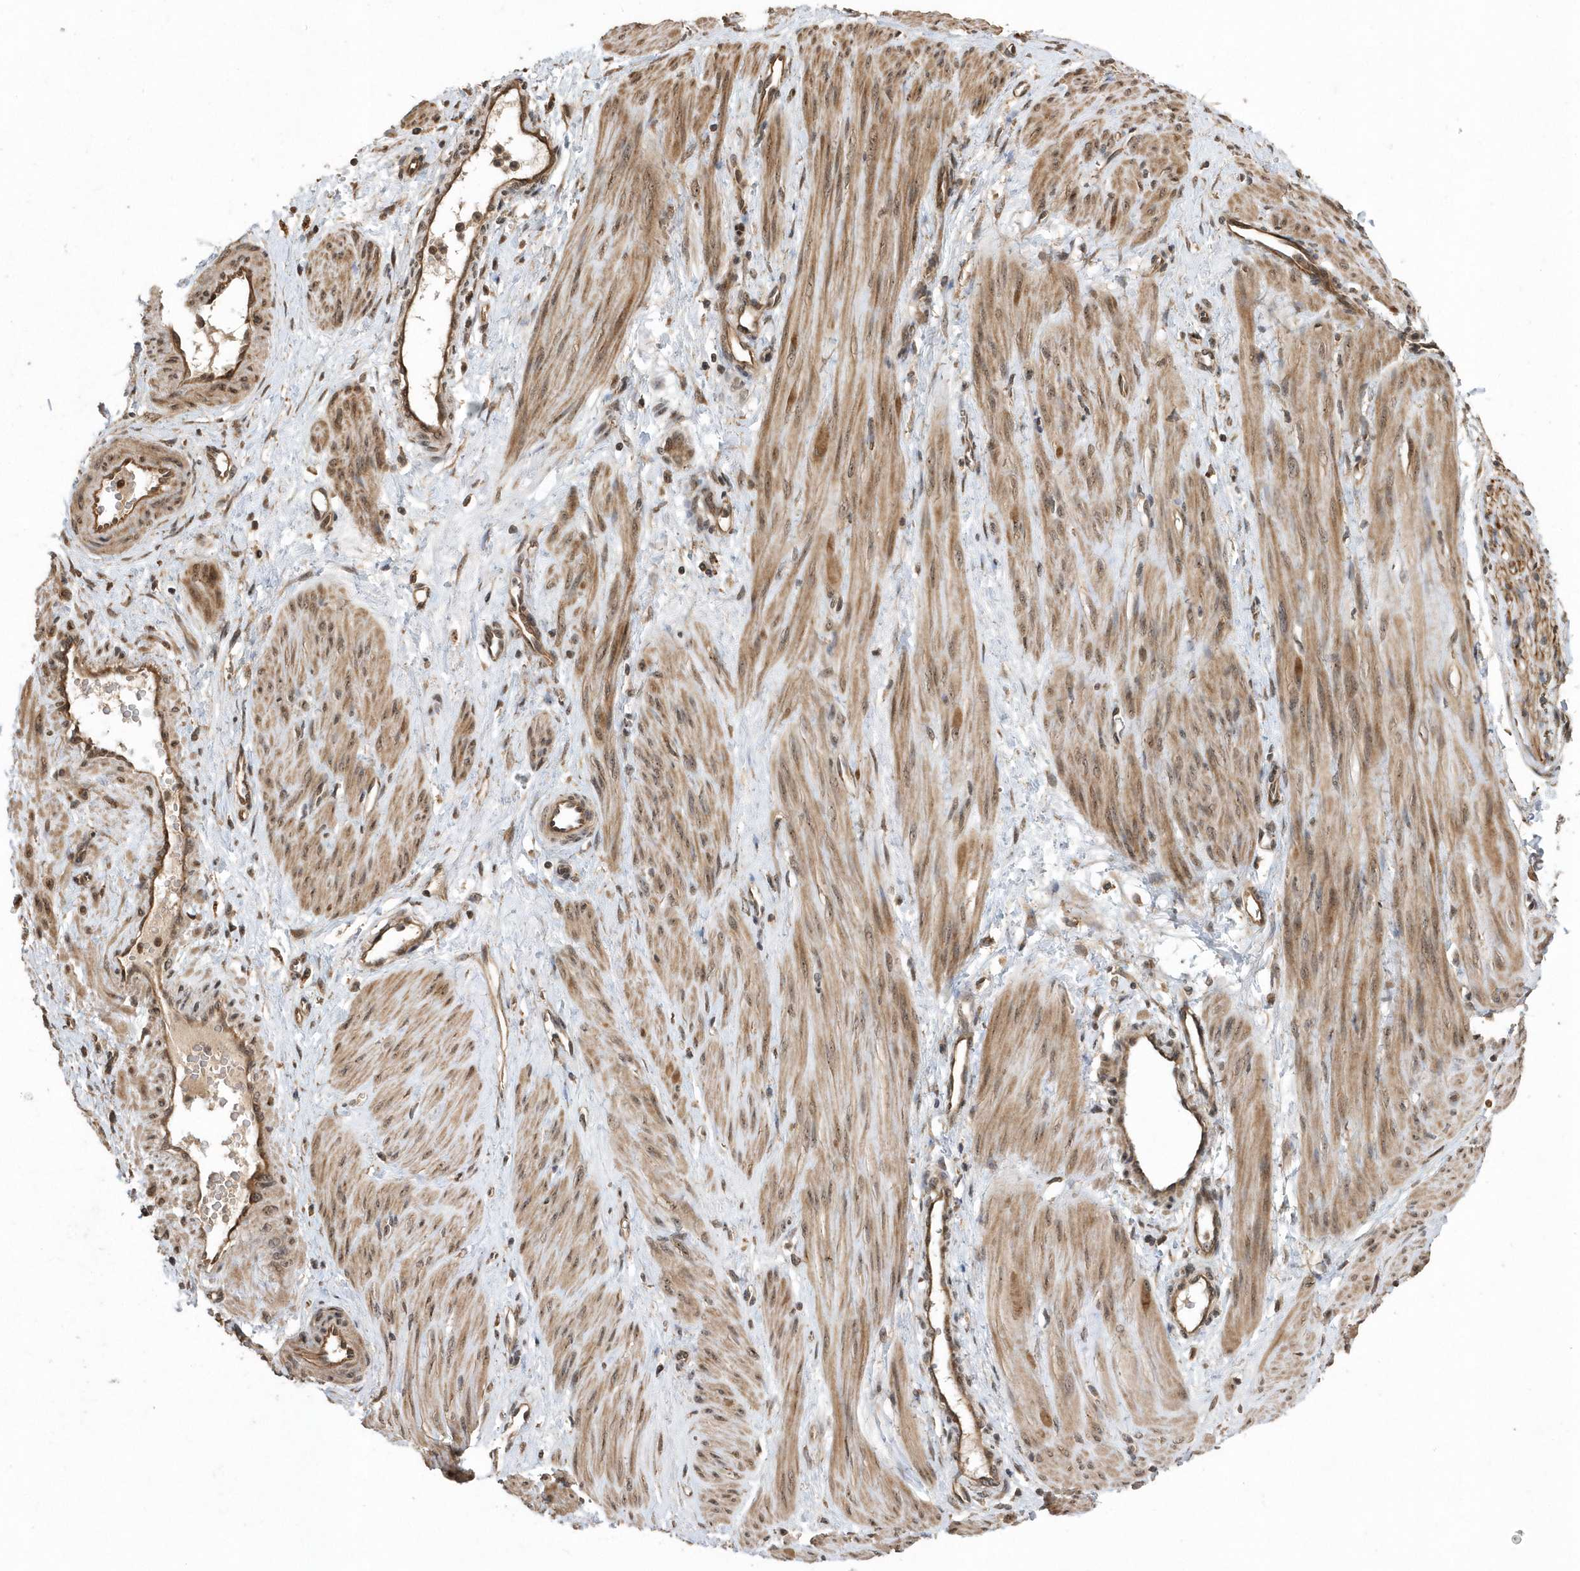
{"staining": {"intensity": "moderate", "quantity": ">75%", "location": "cytoplasmic/membranous,nuclear"}, "tissue": "smooth muscle", "cell_type": "Smooth muscle cells", "image_type": "normal", "snomed": [{"axis": "morphology", "description": "Normal tissue, NOS"}, {"axis": "topography", "description": "Endometrium"}], "caption": "Immunohistochemical staining of benign human smooth muscle displays >75% levels of moderate cytoplasmic/membranous,nuclear protein positivity in about >75% of smooth muscle cells. (IHC, brightfield microscopy, high magnification).", "gene": "WASHC5", "patient": {"sex": "female", "age": 33}}